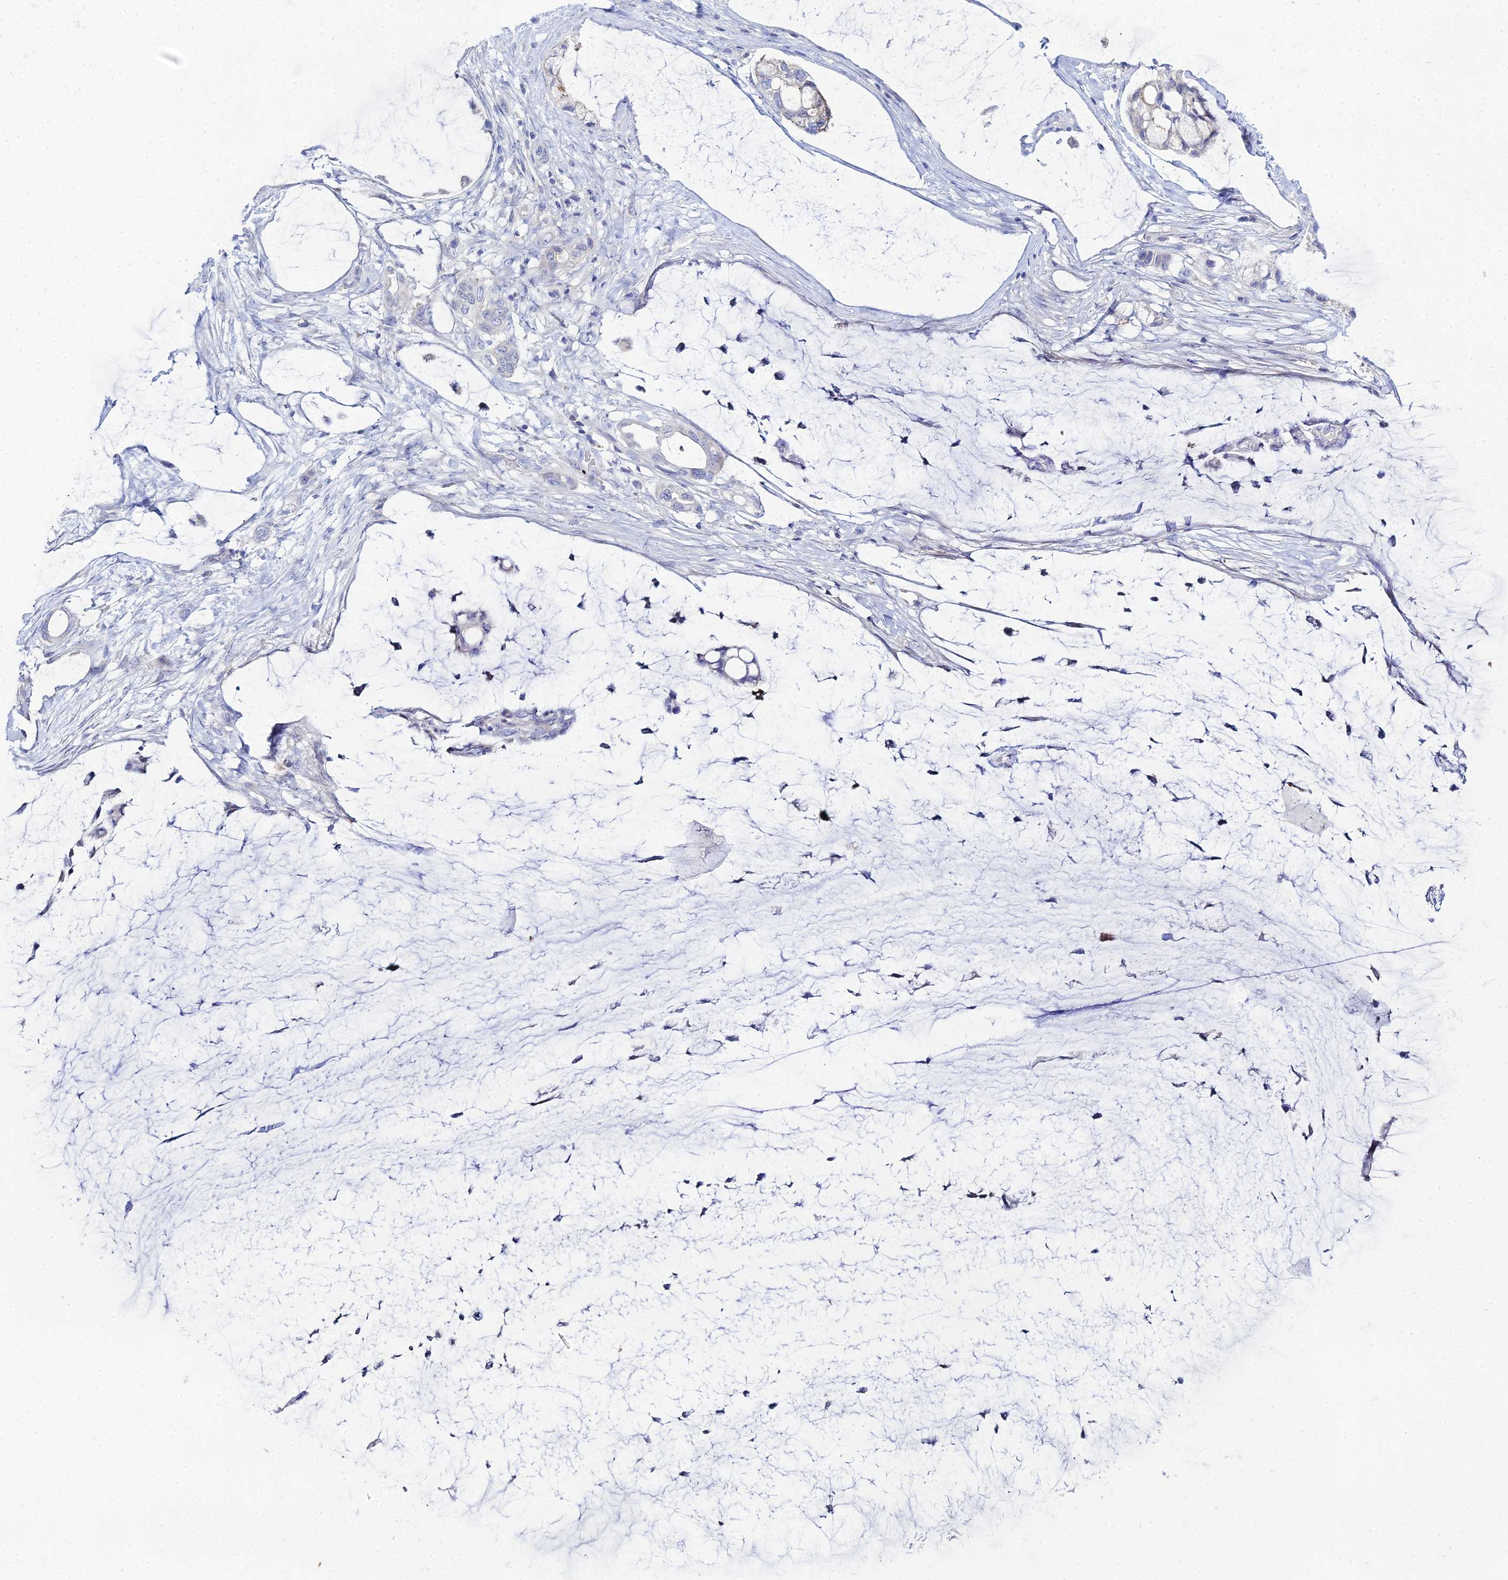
{"staining": {"intensity": "negative", "quantity": "none", "location": "none"}, "tissue": "ovarian cancer", "cell_type": "Tumor cells", "image_type": "cancer", "snomed": [{"axis": "morphology", "description": "Cystadenocarcinoma, mucinous, NOS"}, {"axis": "topography", "description": "Ovary"}], "caption": "The image displays no significant staining in tumor cells of ovarian mucinous cystadenocarcinoma.", "gene": "DHX34", "patient": {"sex": "female", "age": 39}}